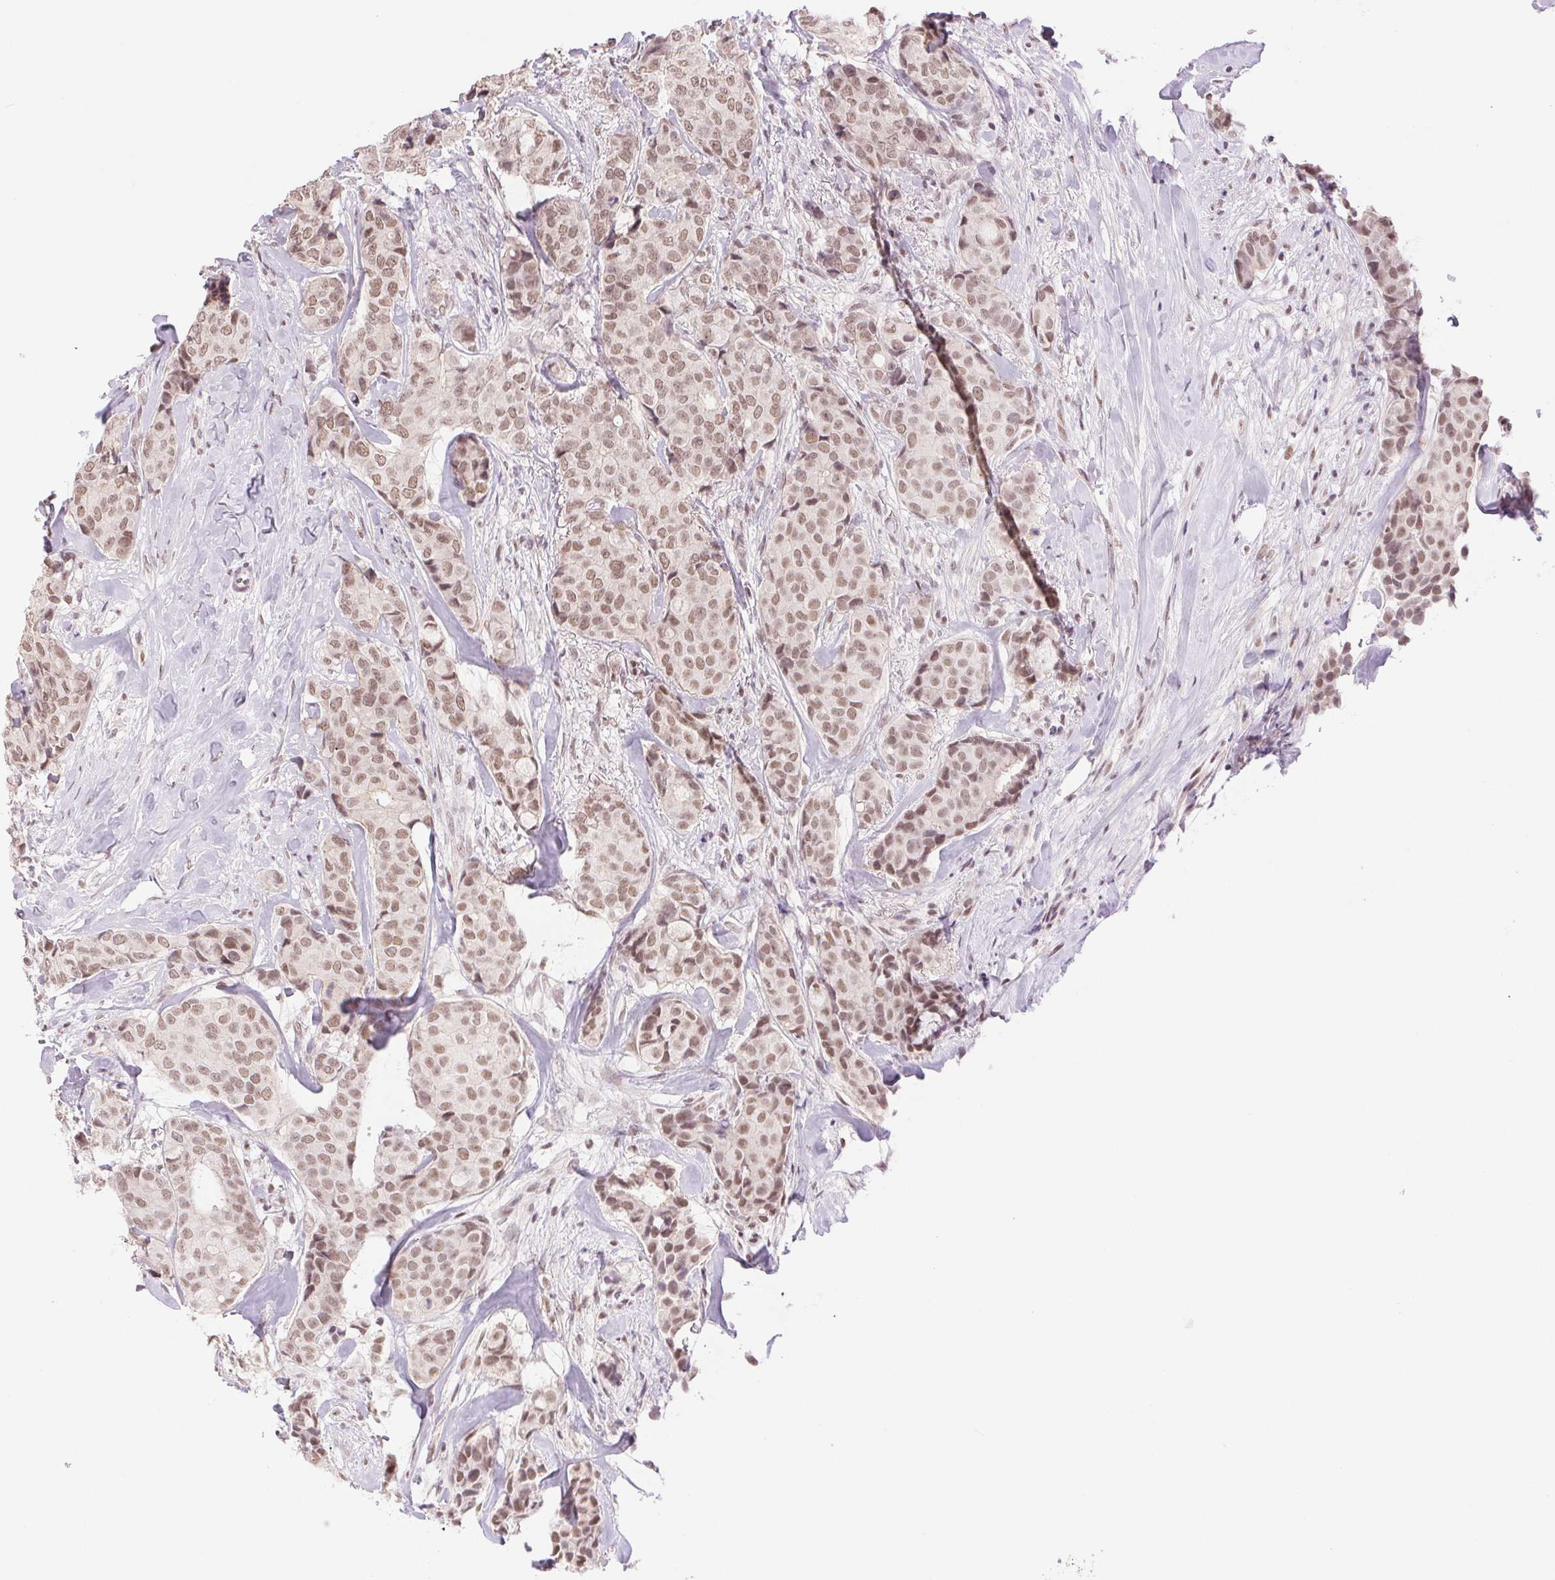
{"staining": {"intensity": "moderate", "quantity": ">75%", "location": "nuclear"}, "tissue": "breast cancer", "cell_type": "Tumor cells", "image_type": "cancer", "snomed": [{"axis": "morphology", "description": "Duct carcinoma"}, {"axis": "topography", "description": "Breast"}], "caption": "Immunohistochemical staining of human breast intraductal carcinoma demonstrates medium levels of moderate nuclear positivity in about >75% of tumor cells.", "gene": "RPRD1B", "patient": {"sex": "female", "age": 75}}